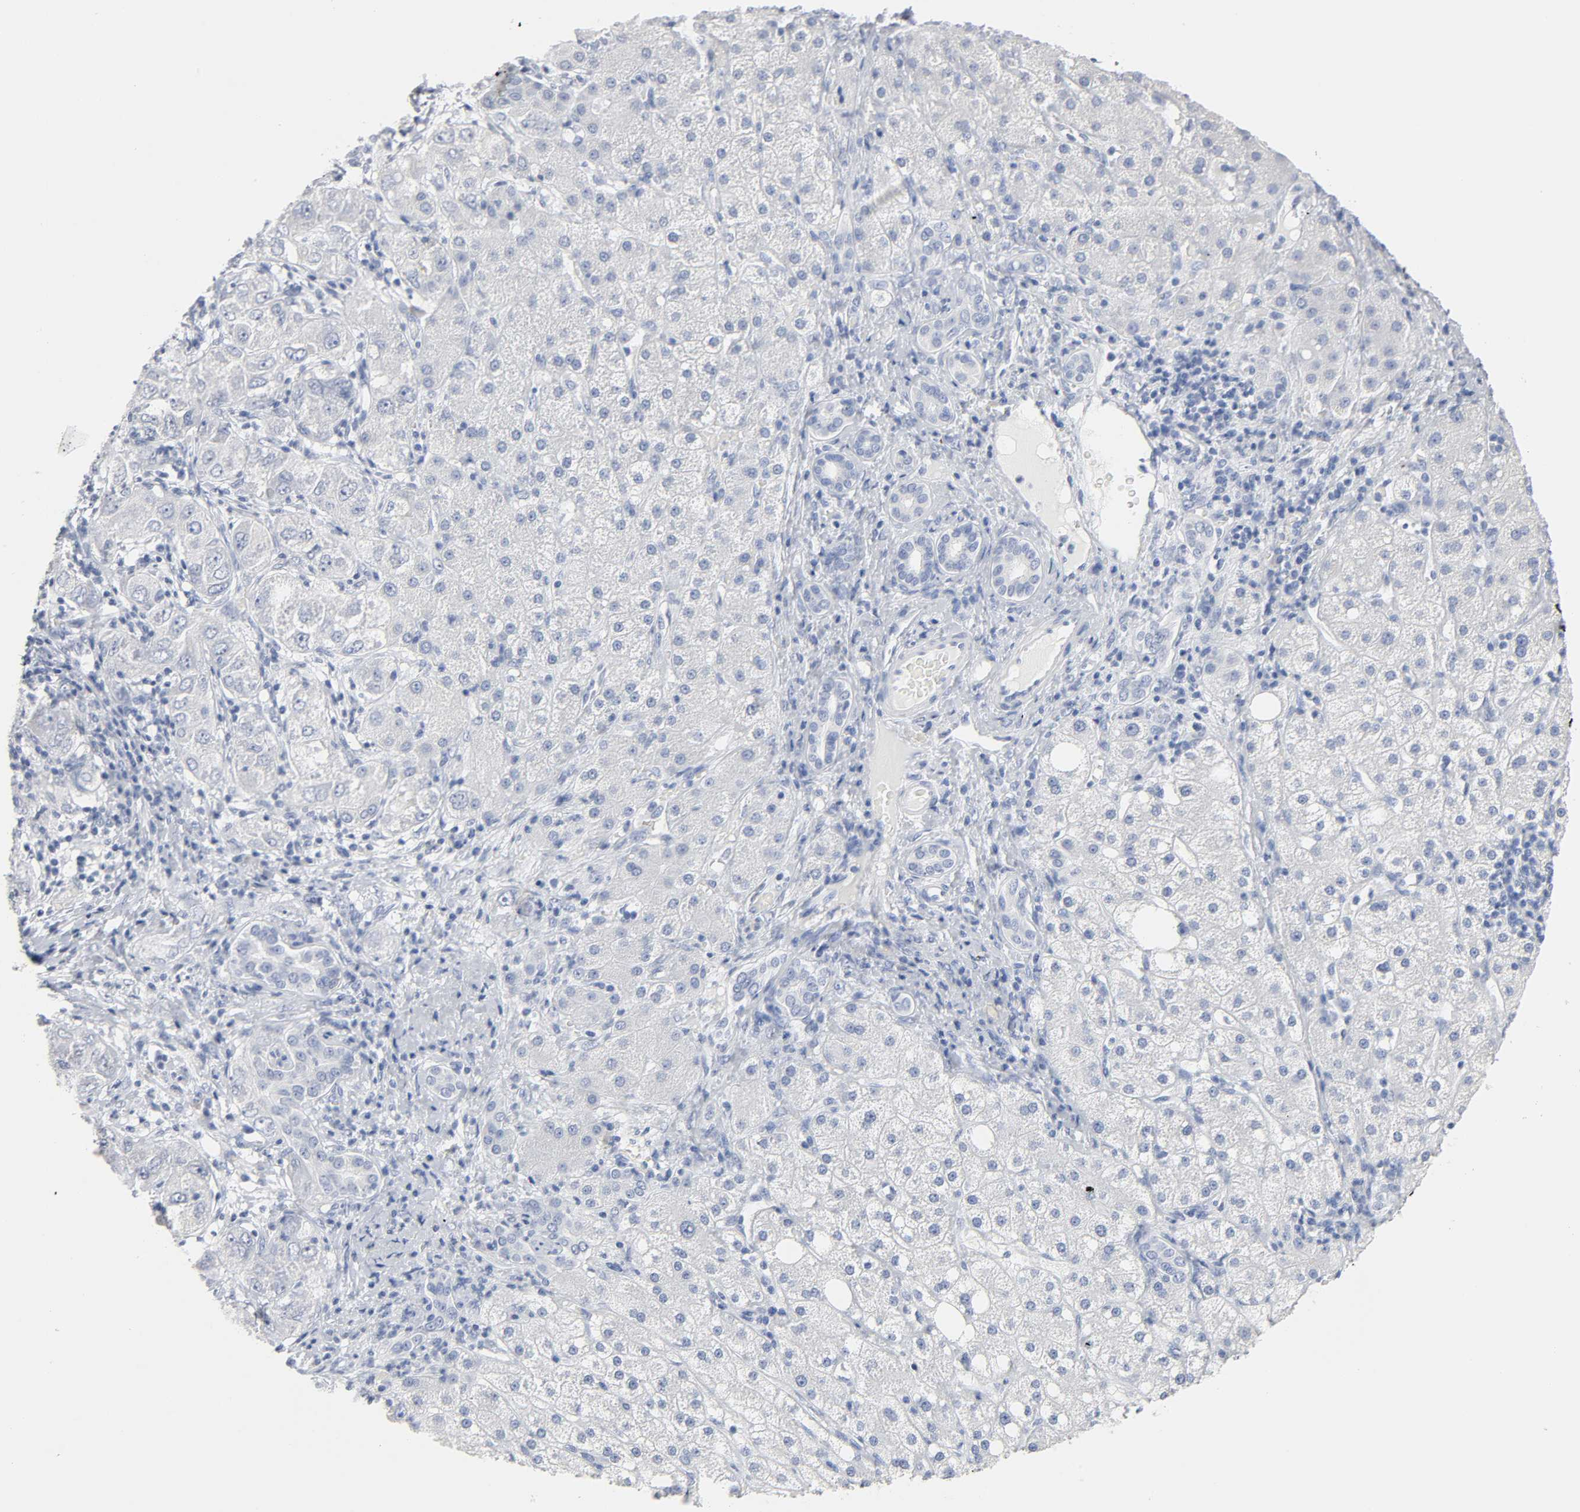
{"staining": {"intensity": "negative", "quantity": "none", "location": "none"}, "tissue": "liver cancer", "cell_type": "Tumor cells", "image_type": "cancer", "snomed": [{"axis": "morphology", "description": "Carcinoma, Hepatocellular, NOS"}, {"axis": "topography", "description": "Liver"}], "caption": "Immunohistochemistry photomicrograph of liver cancer stained for a protein (brown), which shows no positivity in tumor cells. The staining was performed using DAB (3,3'-diaminobenzidine) to visualize the protein expression in brown, while the nuclei were stained in blue with hematoxylin (Magnification: 20x).", "gene": "ACP3", "patient": {"sex": "male", "age": 80}}